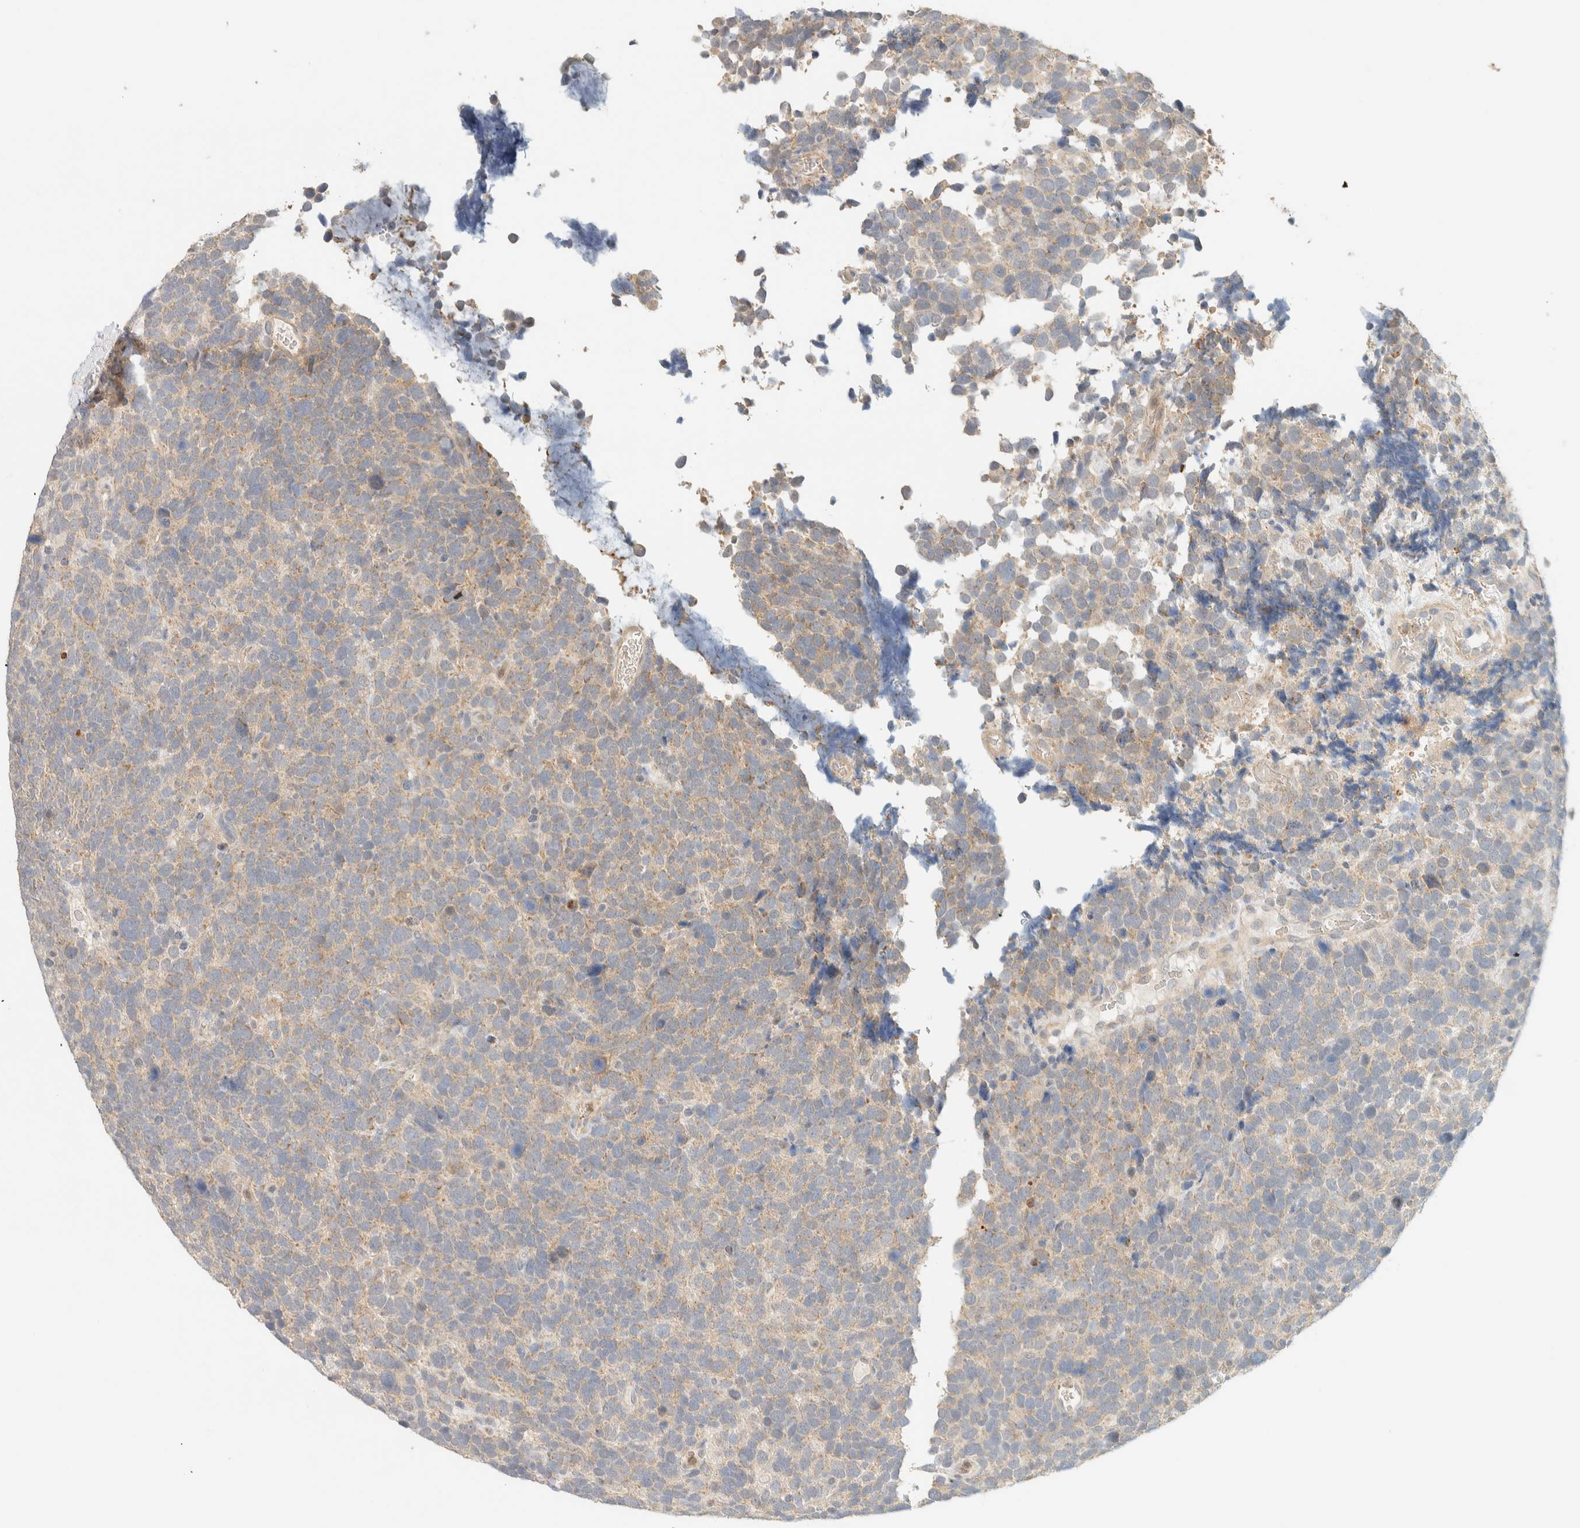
{"staining": {"intensity": "weak", "quantity": ">75%", "location": "cytoplasmic/membranous"}, "tissue": "urothelial cancer", "cell_type": "Tumor cells", "image_type": "cancer", "snomed": [{"axis": "morphology", "description": "Urothelial carcinoma, High grade"}, {"axis": "topography", "description": "Urinary bladder"}], "caption": "Immunohistochemical staining of human urothelial cancer shows low levels of weak cytoplasmic/membranous protein staining in about >75% of tumor cells.", "gene": "TNK1", "patient": {"sex": "female", "age": 82}}